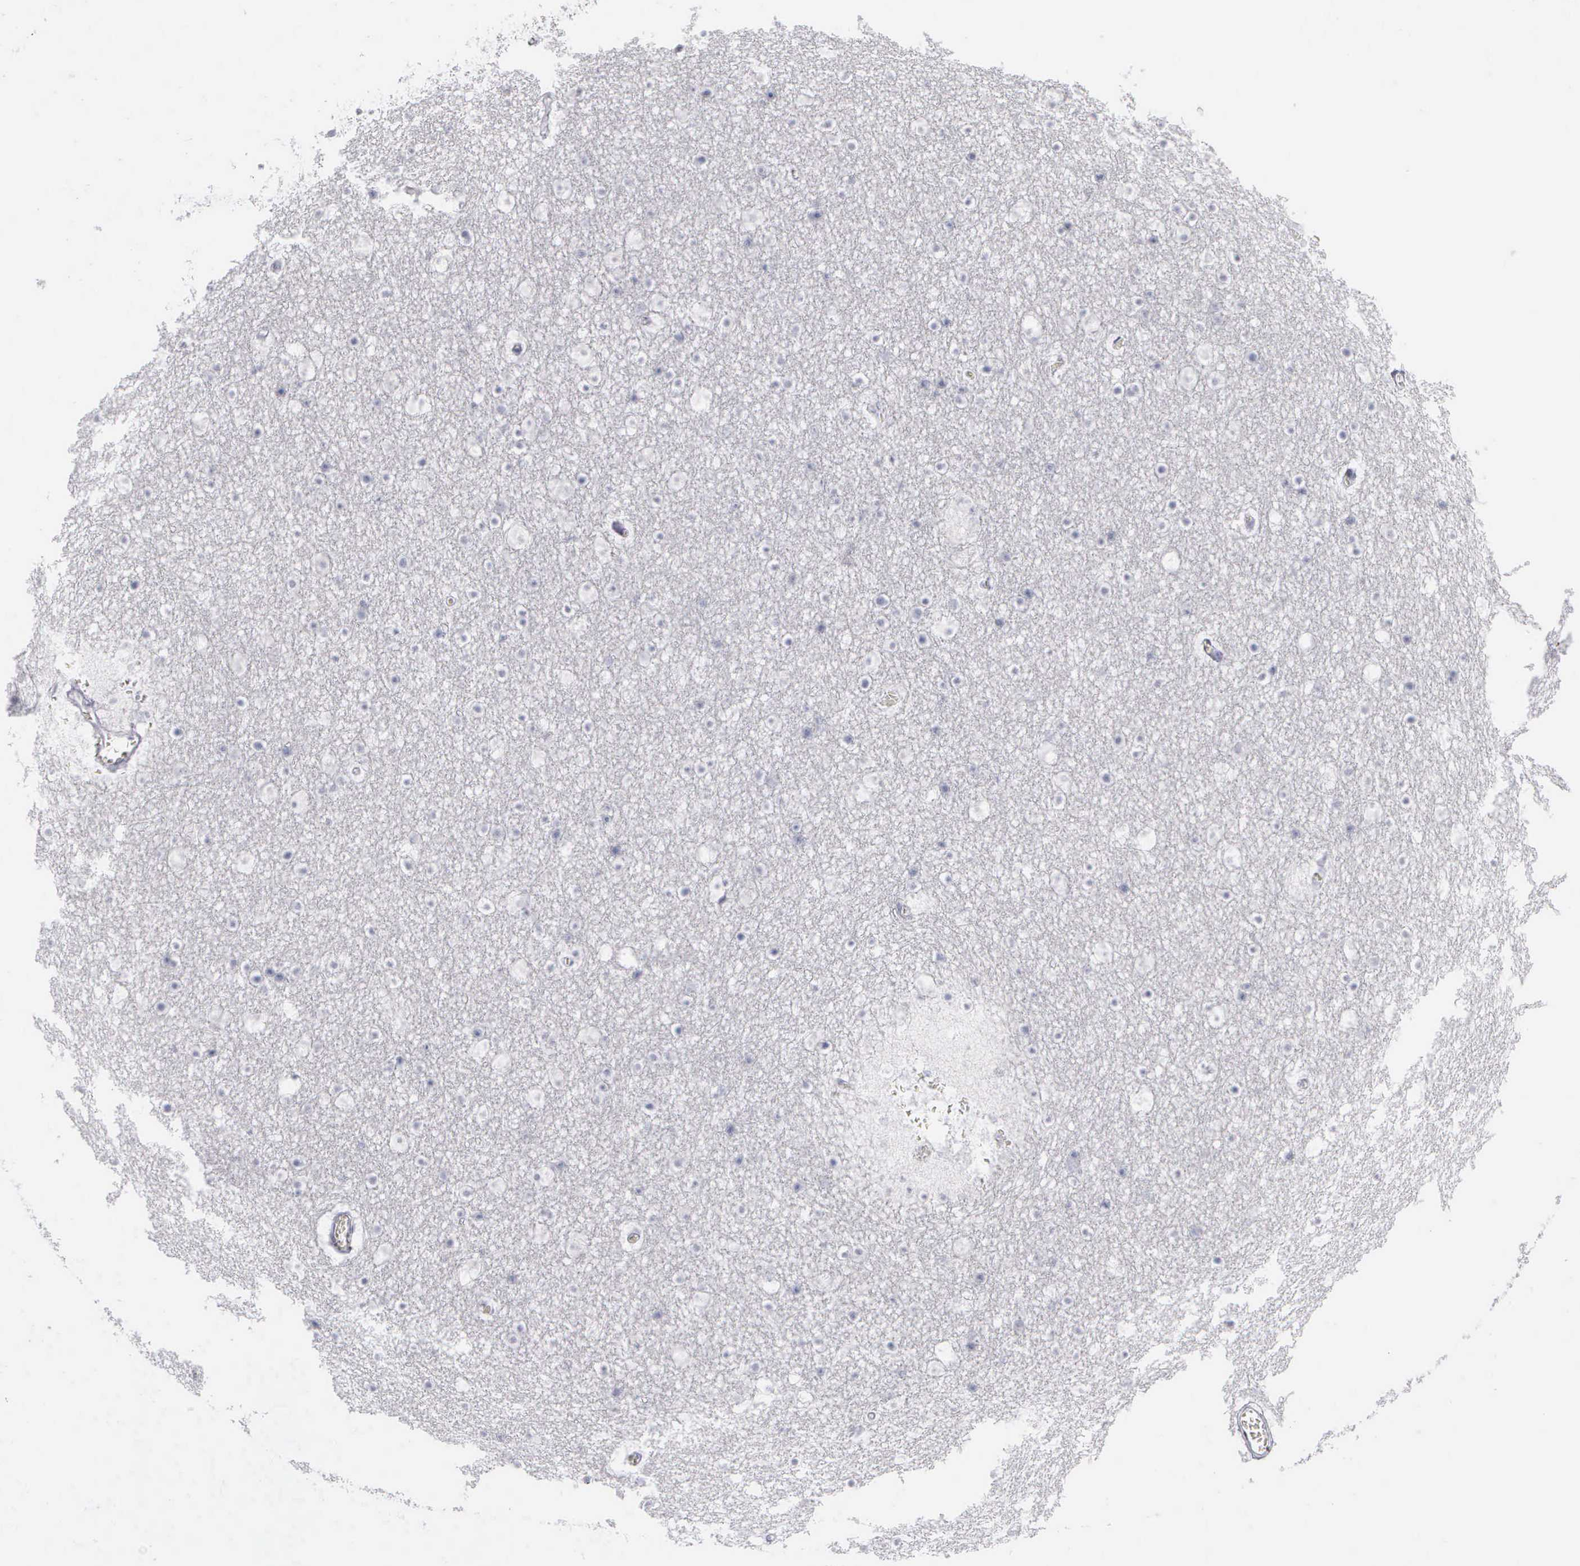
{"staining": {"intensity": "negative", "quantity": "none", "location": "none"}, "tissue": "caudate", "cell_type": "Glial cells", "image_type": "normal", "snomed": [{"axis": "morphology", "description": "Normal tissue, NOS"}, {"axis": "topography", "description": "Lateral ventricle wall"}], "caption": "Image shows no significant protein expression in glial cells of unremarkable caudate.", "gene": "NKX2", "patient": {"sex": "male", "age": 45}}